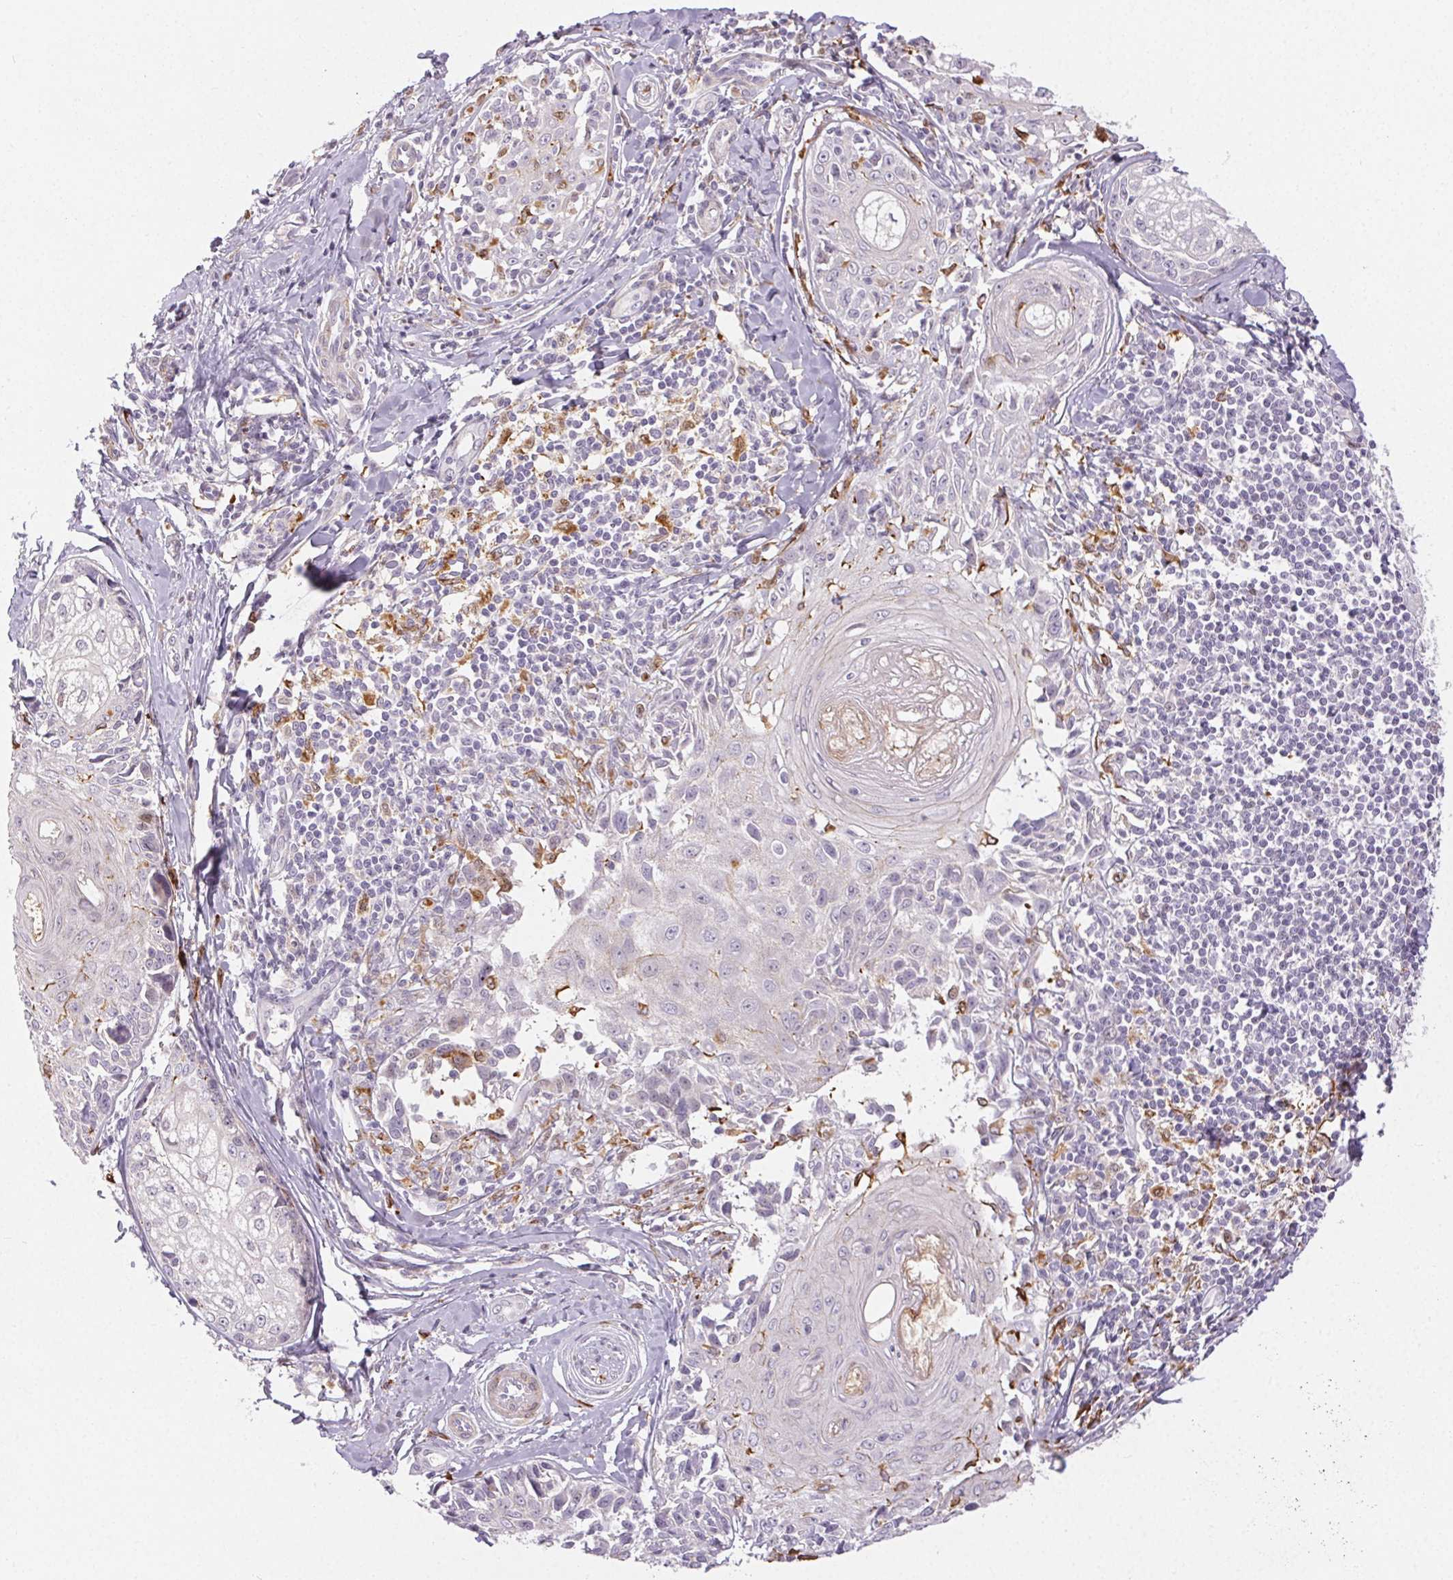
{"staining": {"intensity": "negative", "quantity": "none", "location": "none"}, "tissue": "melanoma", "cell_type": "Tumor cells", "image_type": "cancer", "snomed": [{"axis": "morphology", "description": "Malignant melanoma, NOS"}, {"axis": "topography", "description": "Skin"}], "caption": "Tumor cells are negative for brown protein staining in melanoma. (Stains: DAB IHC with hematoxylin counter stain, Microscopy: brightfield microscopy at high magnification).", "gene": "RPGRIP1", "patient": {"sex": "female", "age": 86}}